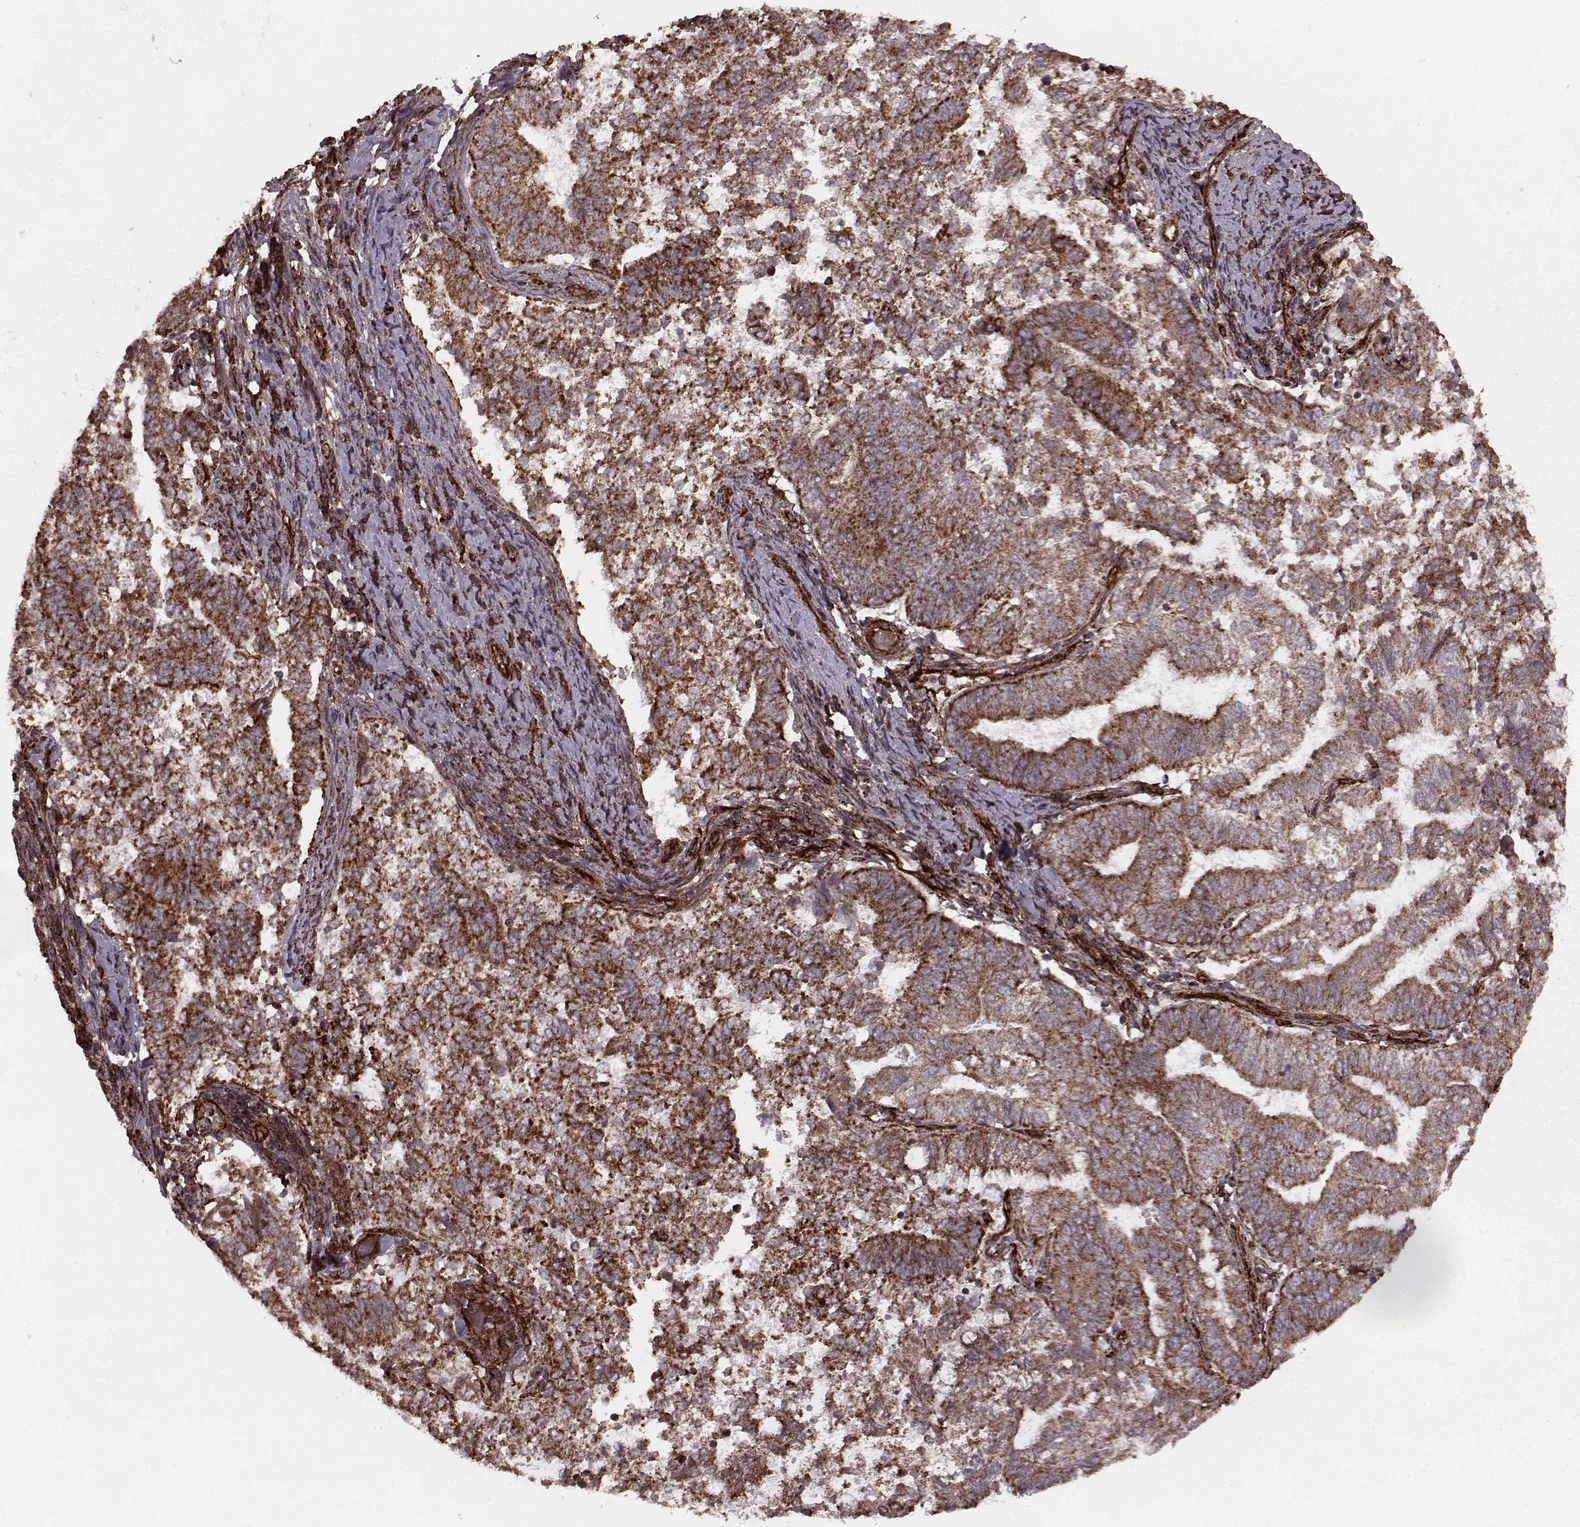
{"staining": {"intensity": "strong", "quantity": "25%-75%", "location": "cytoplasmic/membranous"}, "tissue": "endometrial cancer", "cell_type": "Tumor cells", "image_type": "cancer", "snomed": [{"axis": "morphology", "description": "Adenocarcinoma, NOS"}, {"axis": "topography", "description": "Endometrium"}], "caption": "High-magnification brightfield microscopy of adenocarcinoma (endometrial) stained with DAB (brown) and counterstained with hematoxylin (blue). tumor cells exhibit strong cytoplasmic/membranous staining is identified in about25%-75% of cells.", "gene": "FXN", "patient": {"sex": "female", "age": 65}}